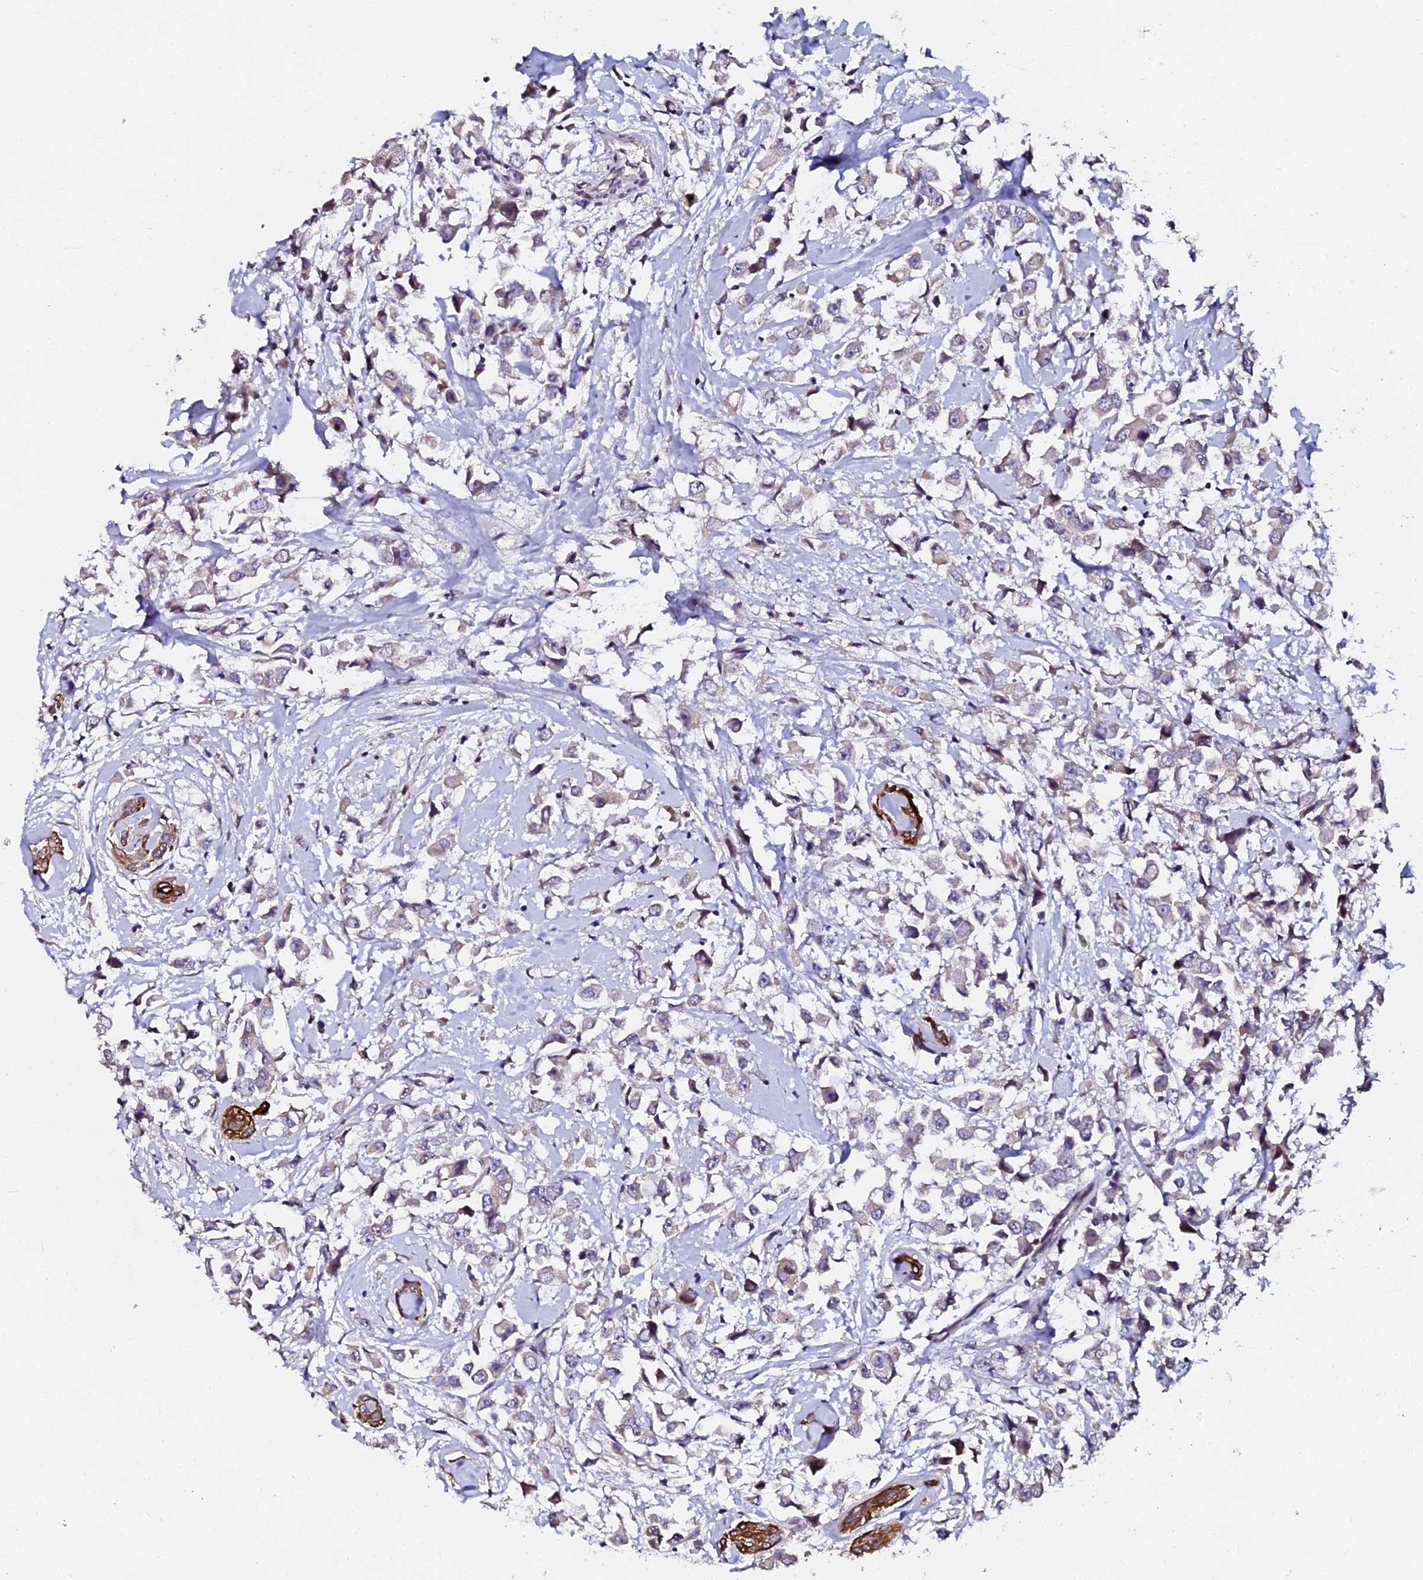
{"staining": {"intensity": "negative", "quantity": "none", "location": "none"}, "tissue": "breast cancer", "cell_type": "Tumor cells", "image_type": "cancer", "snomed": [{"axis": "morphology", "description": "Duct carcinoma"}, {"axis": "topography", "description": "Breast"}], "caption": "DAB immunohistochemical staining of human infiltrating ductal carcinoma (breast) demonstrates no significant staining in tumor cells.", "gene": "GPN3", "patient": {"sex": "female", "age": 61}}